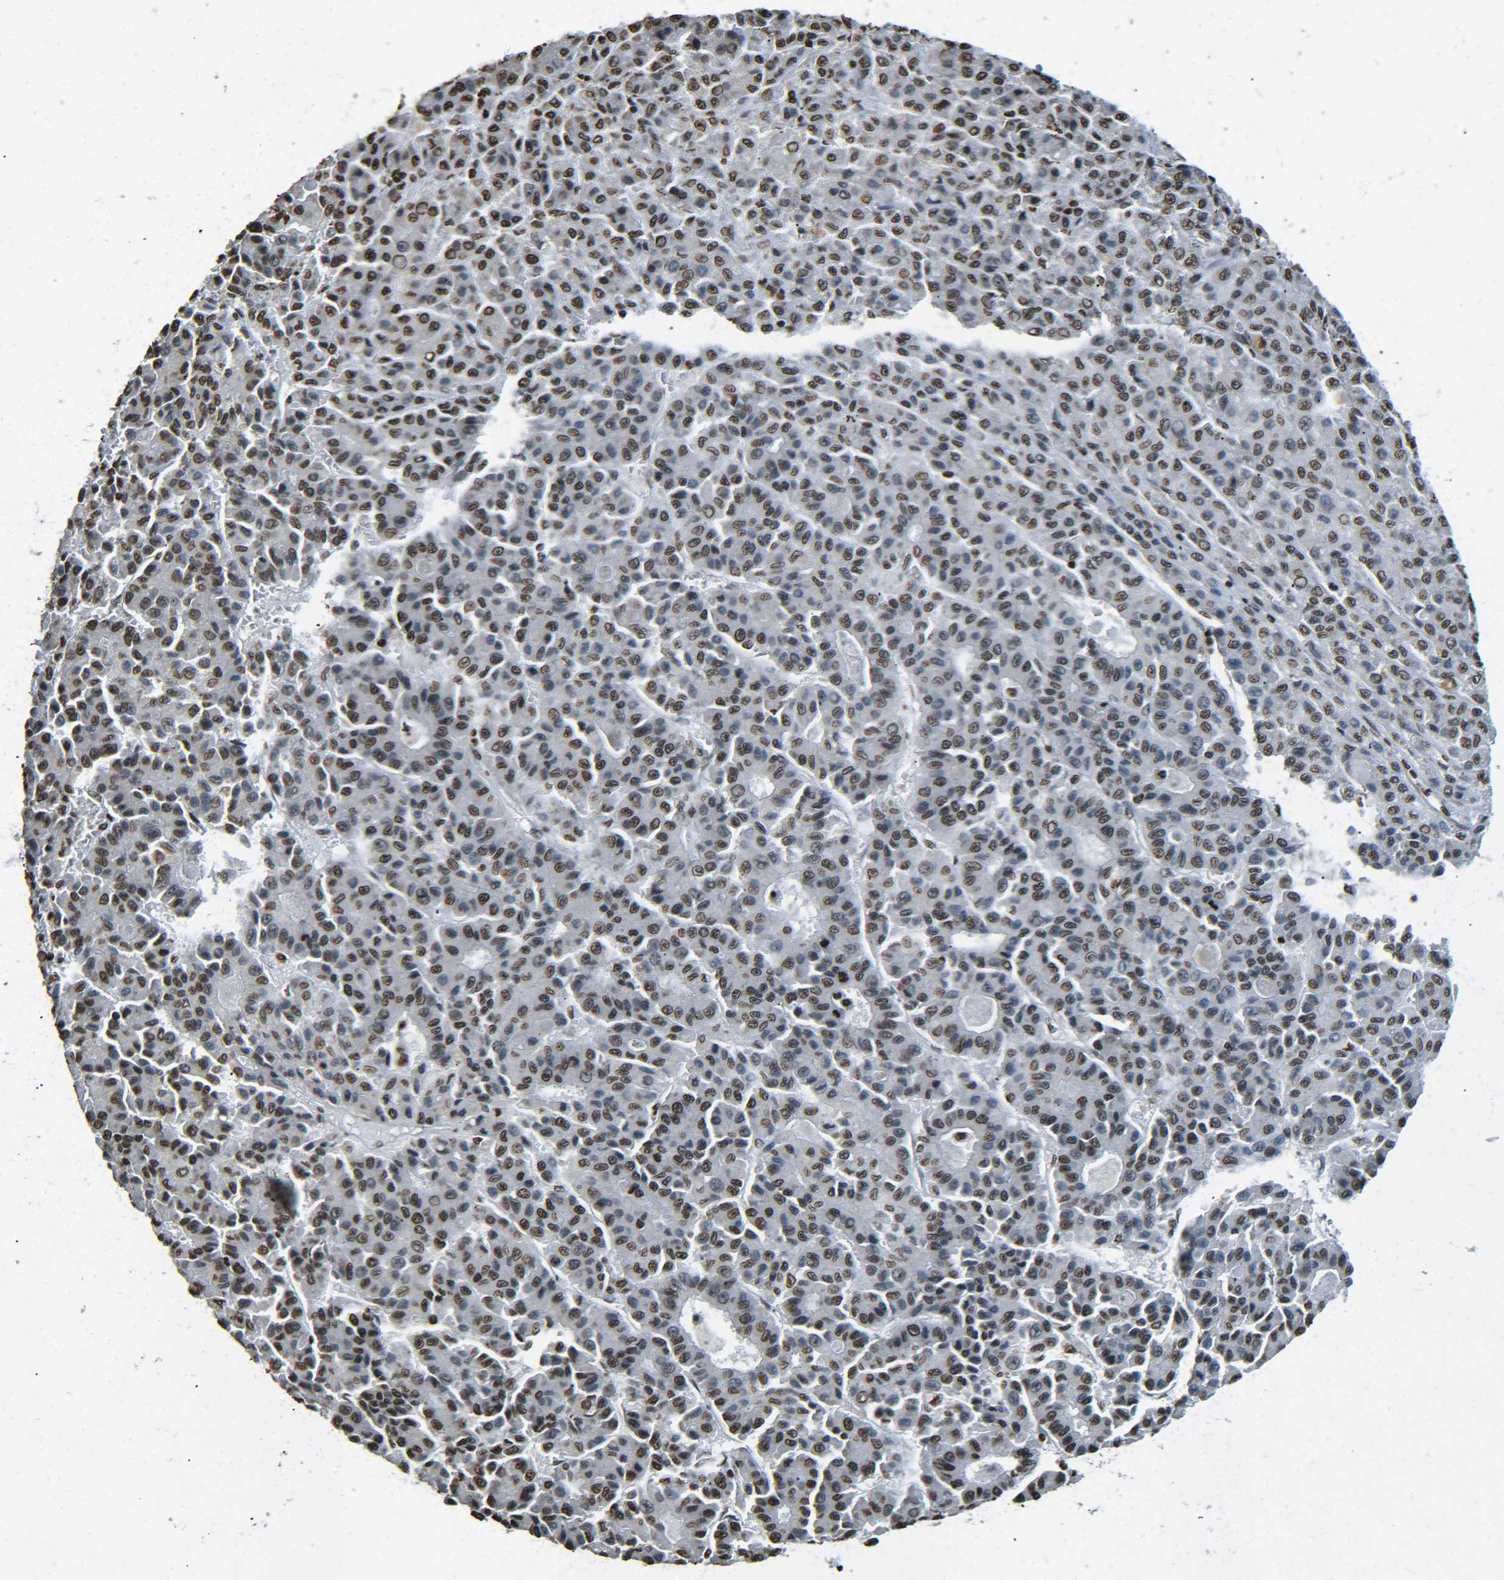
{"staining": {"intensity": "moderate", "quantity": ">75%", "location": "nuclear"}, "tissue": "liver cancer", "cell_type": "Tumor cells", "image_type": "cancer", "snomed": [{"axis": "morphology", "description": "Carcinoma, Hepatocellular, NOS"}, {"axis": "topography", "description": "Liver"}], "caption": "Immunohistochemical staining of liver cancer exhibits moderate nuclear protein expression in approximately >75% of tumor cells.", "gene": "H4C16", "patient": {"sex": "male", "age": 70}}